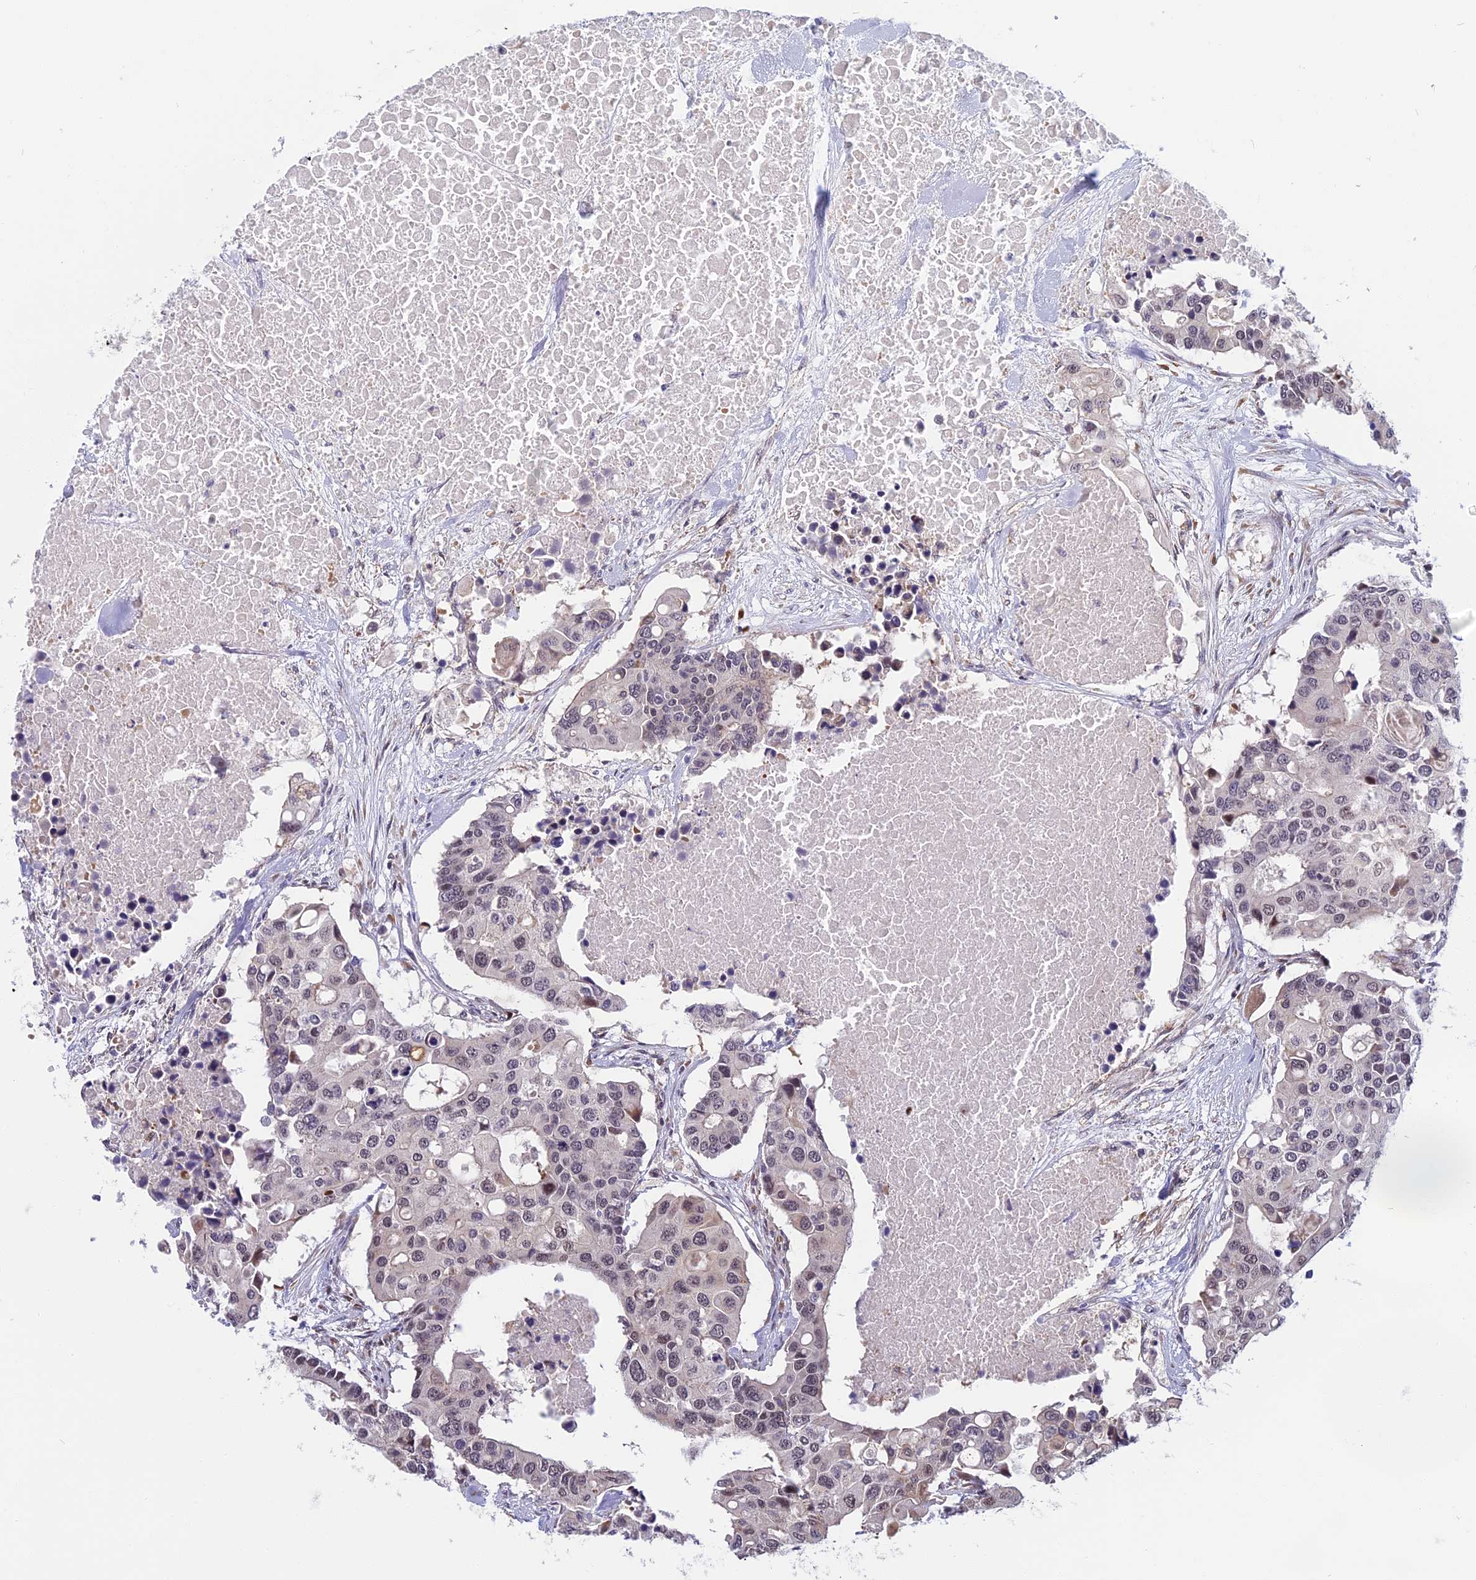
{"staining": {"intensity": "weak", "quantity": "<25%", "location": "nuclear"}, "tissue": "colorectal cancer", "cell_type": "Tumor cells", "image_type": "cancer", "snomed": [{"axis": "morphology", "description": "Adenocarcinoma, NOS"}, {"axis": "topography", "description": "Colon"}], "caption": "The image reveals no significant expression in tumor cells of colorectal adenocarcinoma.", "gene": "CCDC113", "patient": {"sex": "male", "age": 77}}